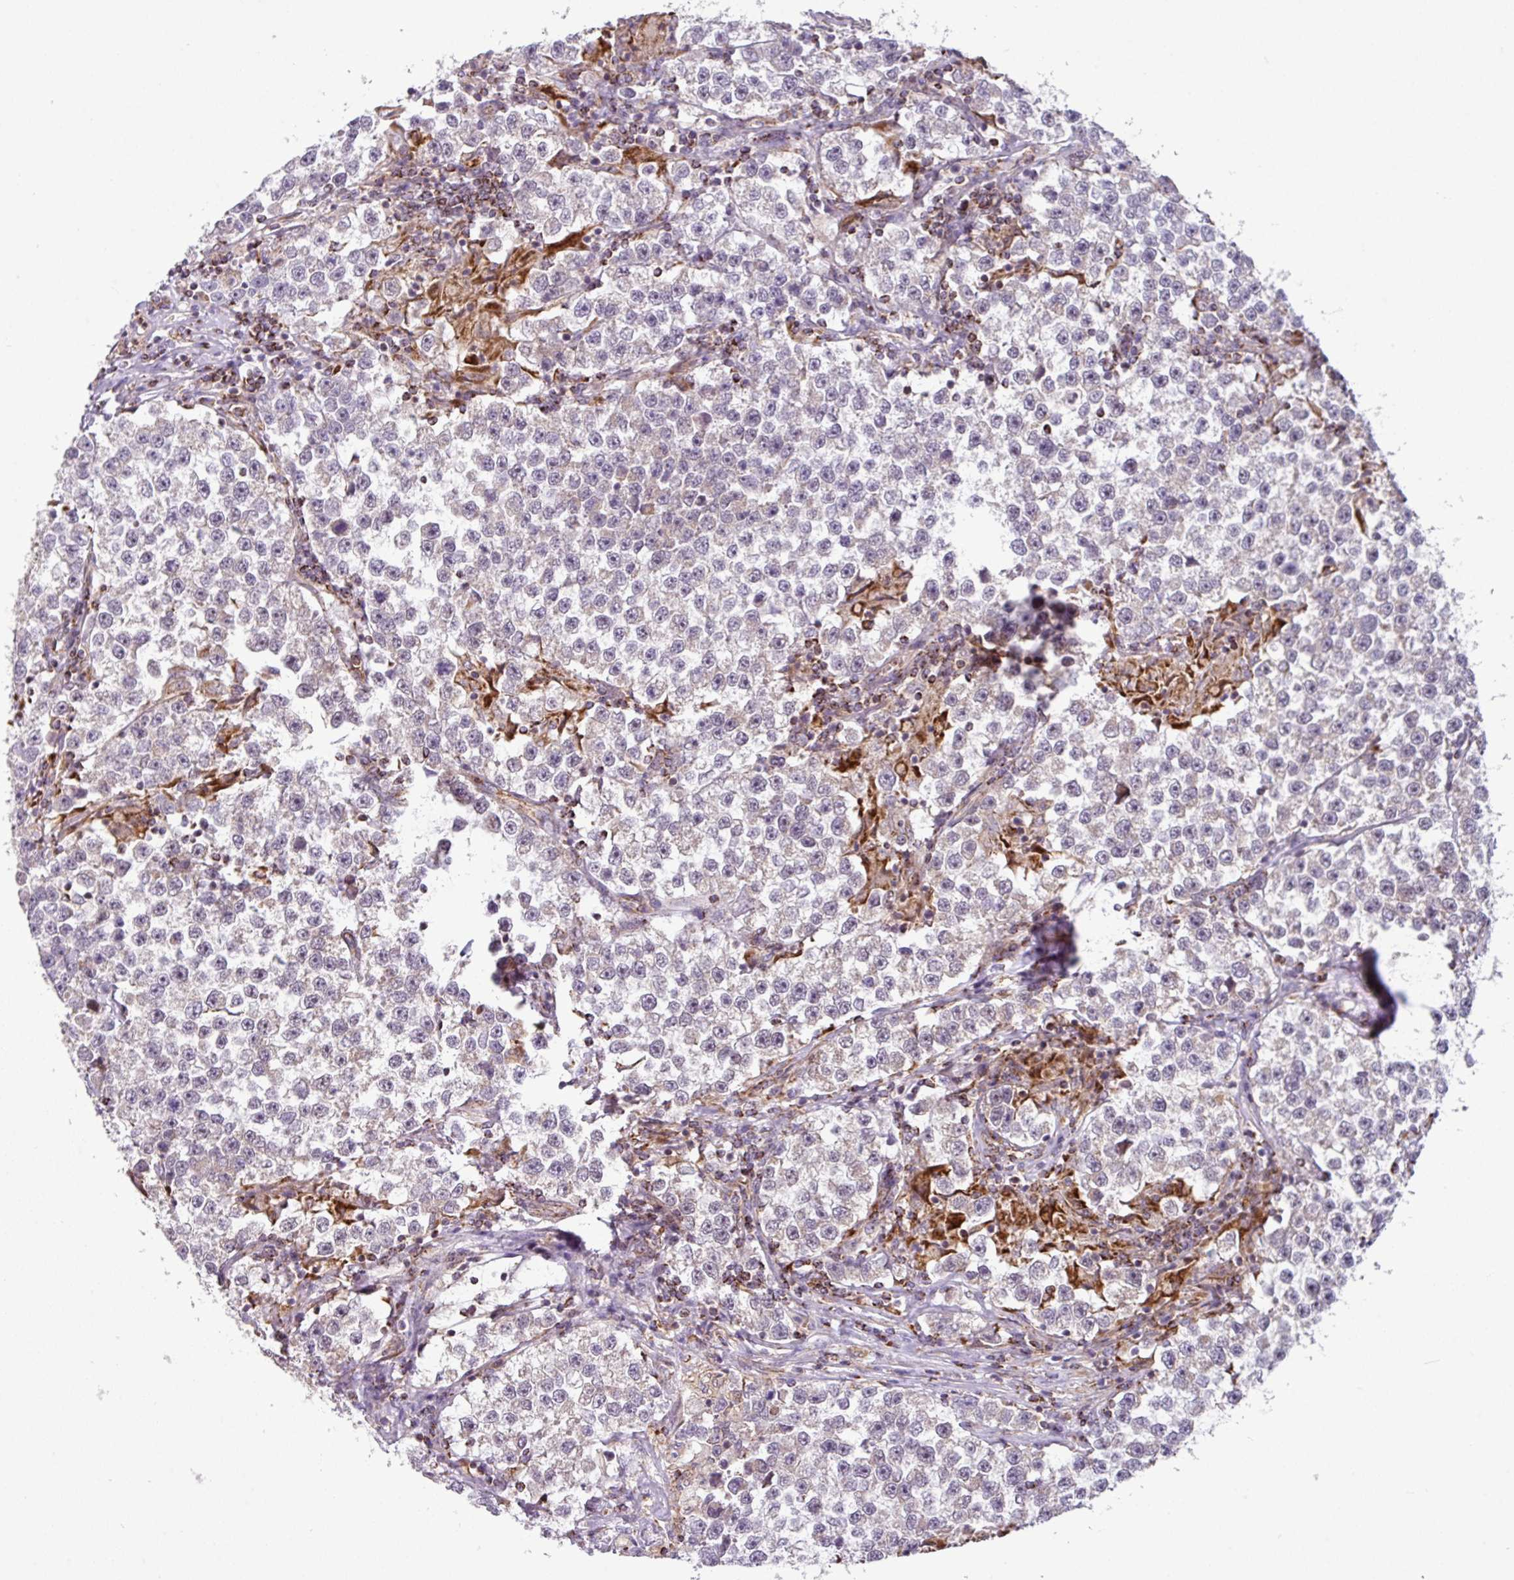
{"staining": {"intensity": "negative", "quantity": "none", "location": "none"}, "tissue": "testis cancer", "cell_type": "Tumor cells", "image_type": "cancer", "snomed": [{"axis": "morphology", "description": "Seminoma, NOS"}, {"axis": "topography", "description": "Testis"}], "caption": "The immunohistochemistry (IHC) image has no significant expression in tumor cells of testis cancer (seminoma) tissue. (Stains: DAB immunohistochemistry (IHC) with hematoxylin counter stain, Microscopy: brightfield microscopy at high magnification).", "gene": "PRELID3B", "patient": {"sex": "male", "age": 46}}